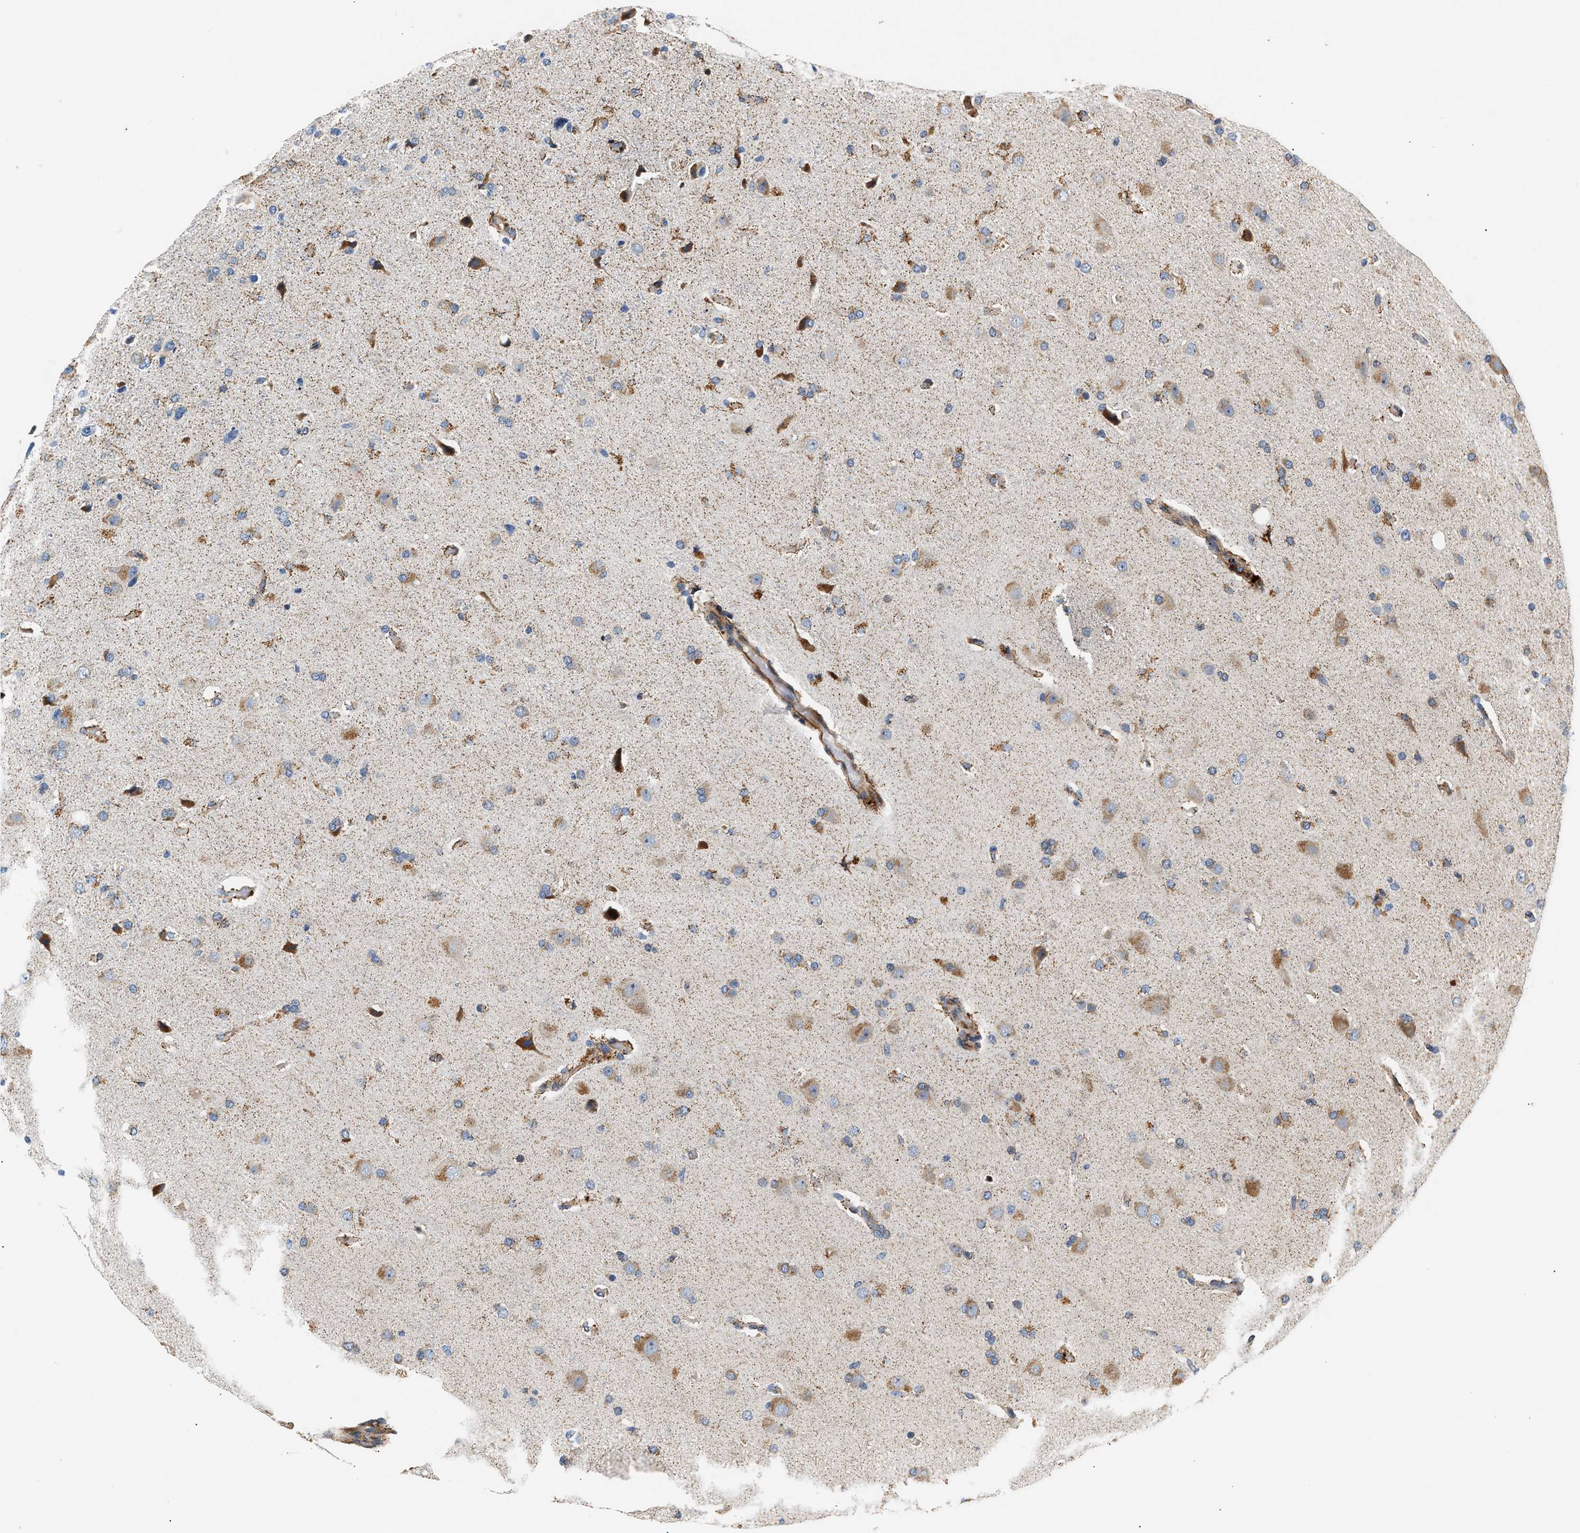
{"staining": {"intensity": "moderate", "quantity": ">75%", "location": "cytoplasmic/membranous"}, "tissue": "glioma", "cell_type": "Tumor cells", "image_type": "cancer", "snomed": [{"axis": "morphology", "description": "Glioma, malignant, High grade"}, {"axis": "topography", "description": "Brain"}], "caption": "Protein expression by immunohistochemistry displays moderate cytoplasmic/membranous positivity in approximately >75% of tumor cells in malignant glioma (high-grade).", "gene": "IFT74", "patient": {"sex": "female", "age": 58}}